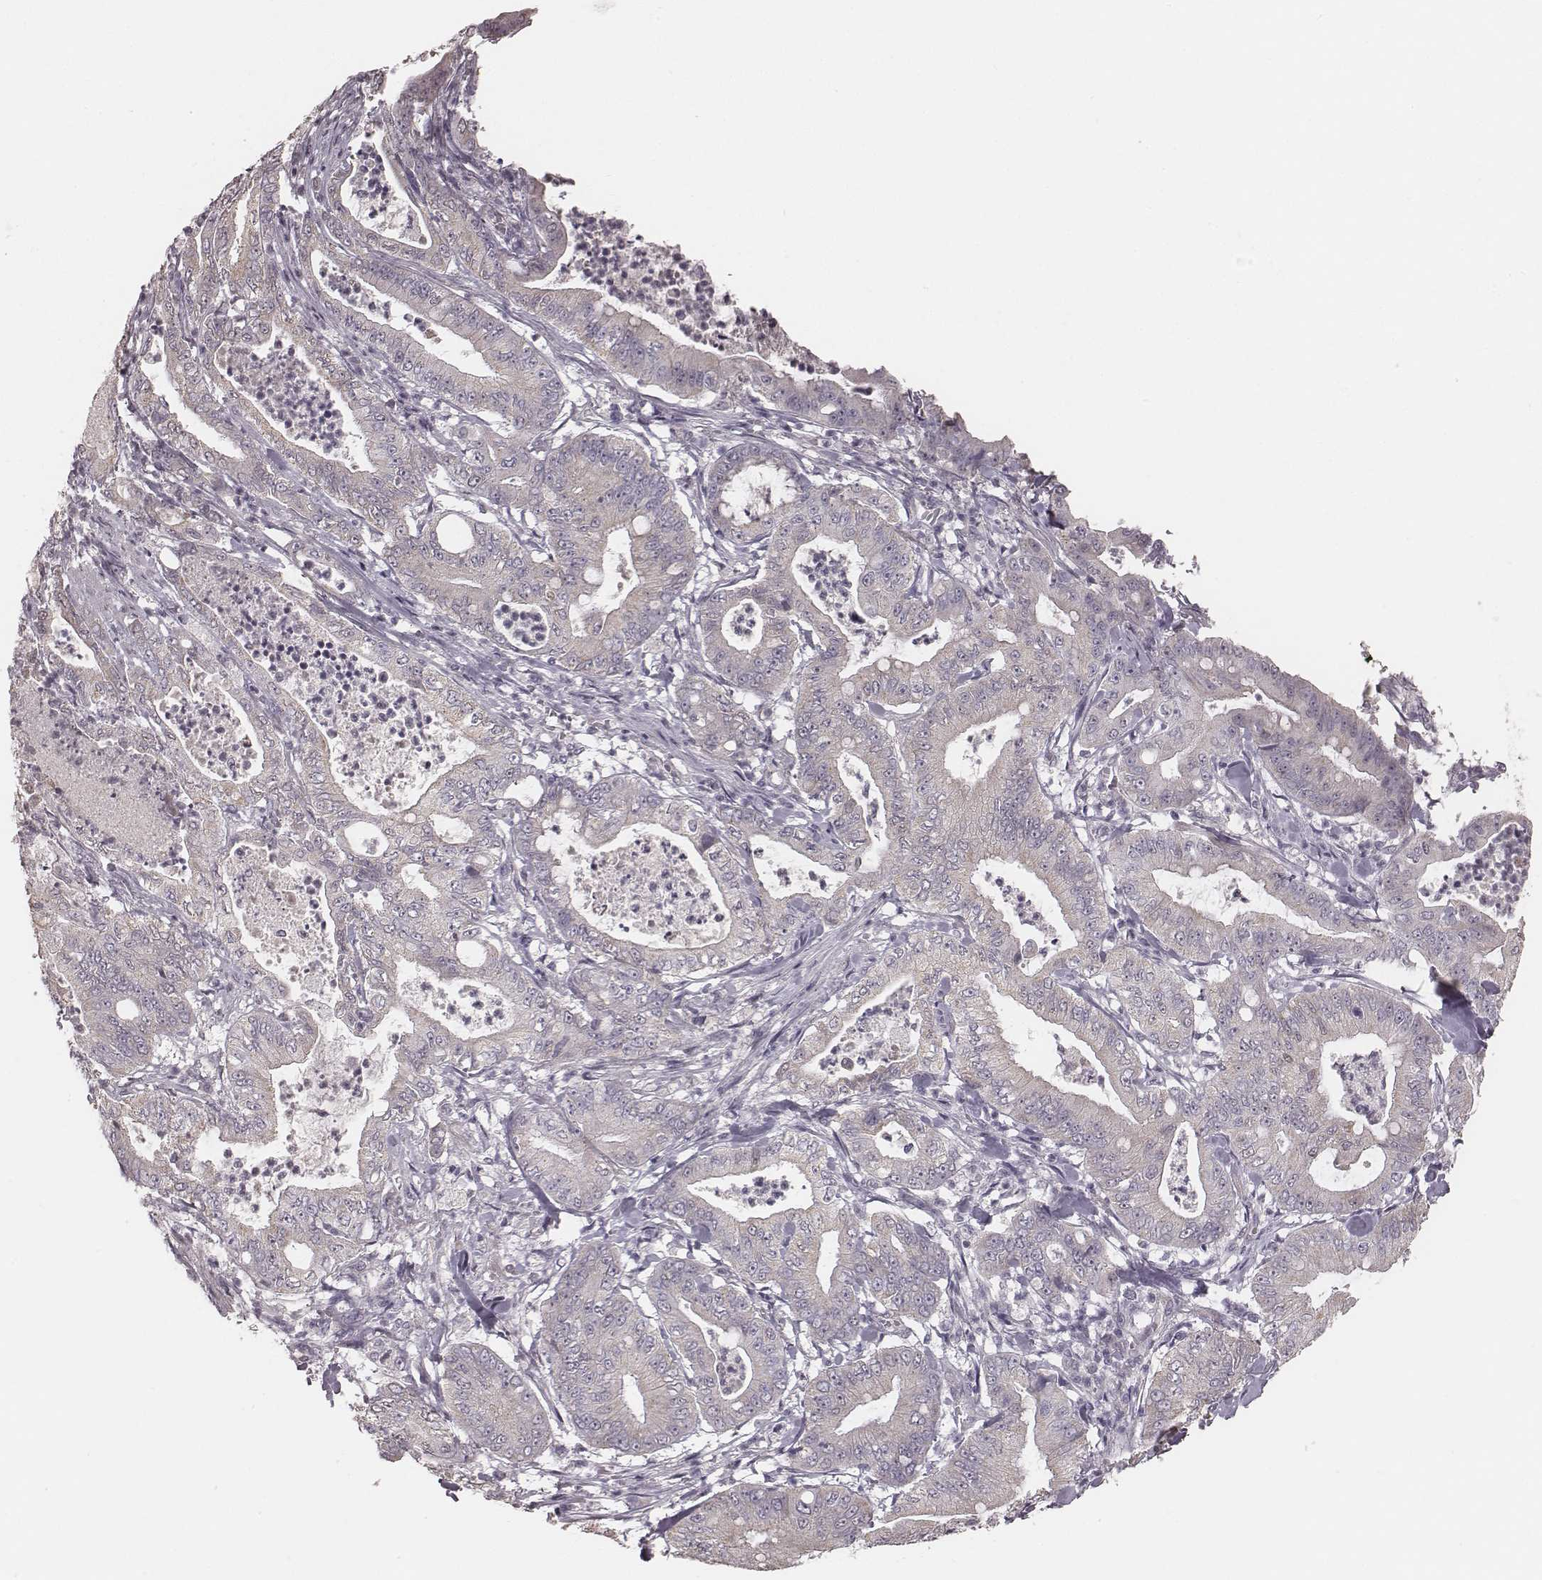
{"staining": {"intensity": "negative", "quantity": "none", "location": "none"}, "tissue": "pancreatic cancer", "cell_type": "Tumor cells", "image_type": "cancer", "snomed": [{"axis": "morphology", "description": "Adenocarcinoma, NOS"}, {"axis": "topography", "description": "Pancreas"}], "caption": "A histopathology image of human pancreatic cancer is negative for staining in tumor cells.", "gene": "SLC7A4", "patient": {"sex": "male", "age": 71}}